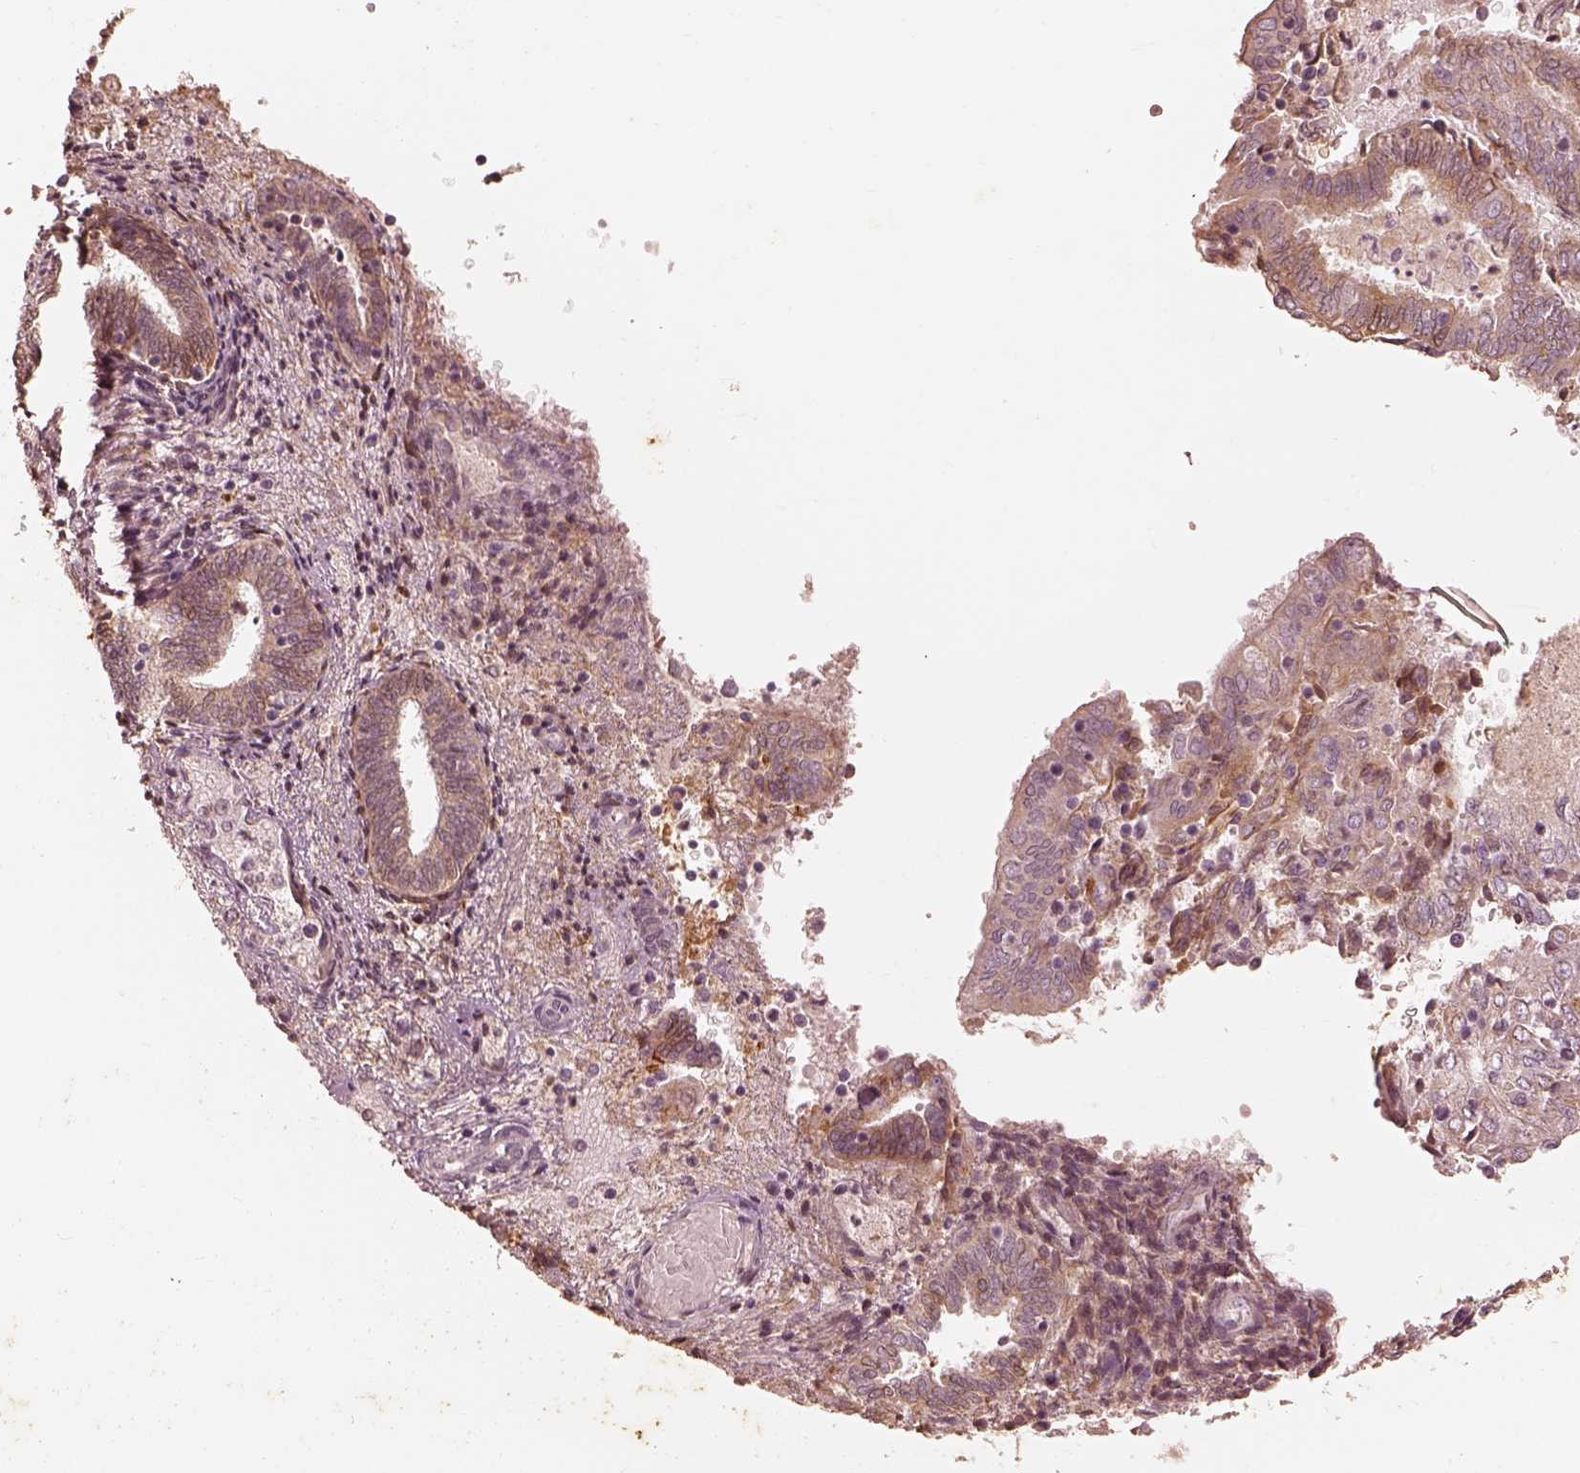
{"staining": {"intensity": "moderate", "quantity": "<25%", "location": "cytoplasmic/membranous"}, "tissue": "endometrium", "cell_type": "Cells in endometrial stroma", "image_type": "normal", "snomed": [{"axis": "morphology", "description": "Normal tissue, NOS"}, {"axis": "topography", "description": "Endometrium"}], "caption": "Benign endometrium was stained to show a protein in brown. There is low levels of moderate cytoplasmic/membranous expression in approximately <25% of cells in endometrial stroma. The staining is performed using DAB (3,3'-diaminobenzidine) brown chromogen to label protein expression. The nuclei are counter-stained blue using hematoxylin.", "gene": "WLS", "patient": {"sex": "female", "age": 42}}